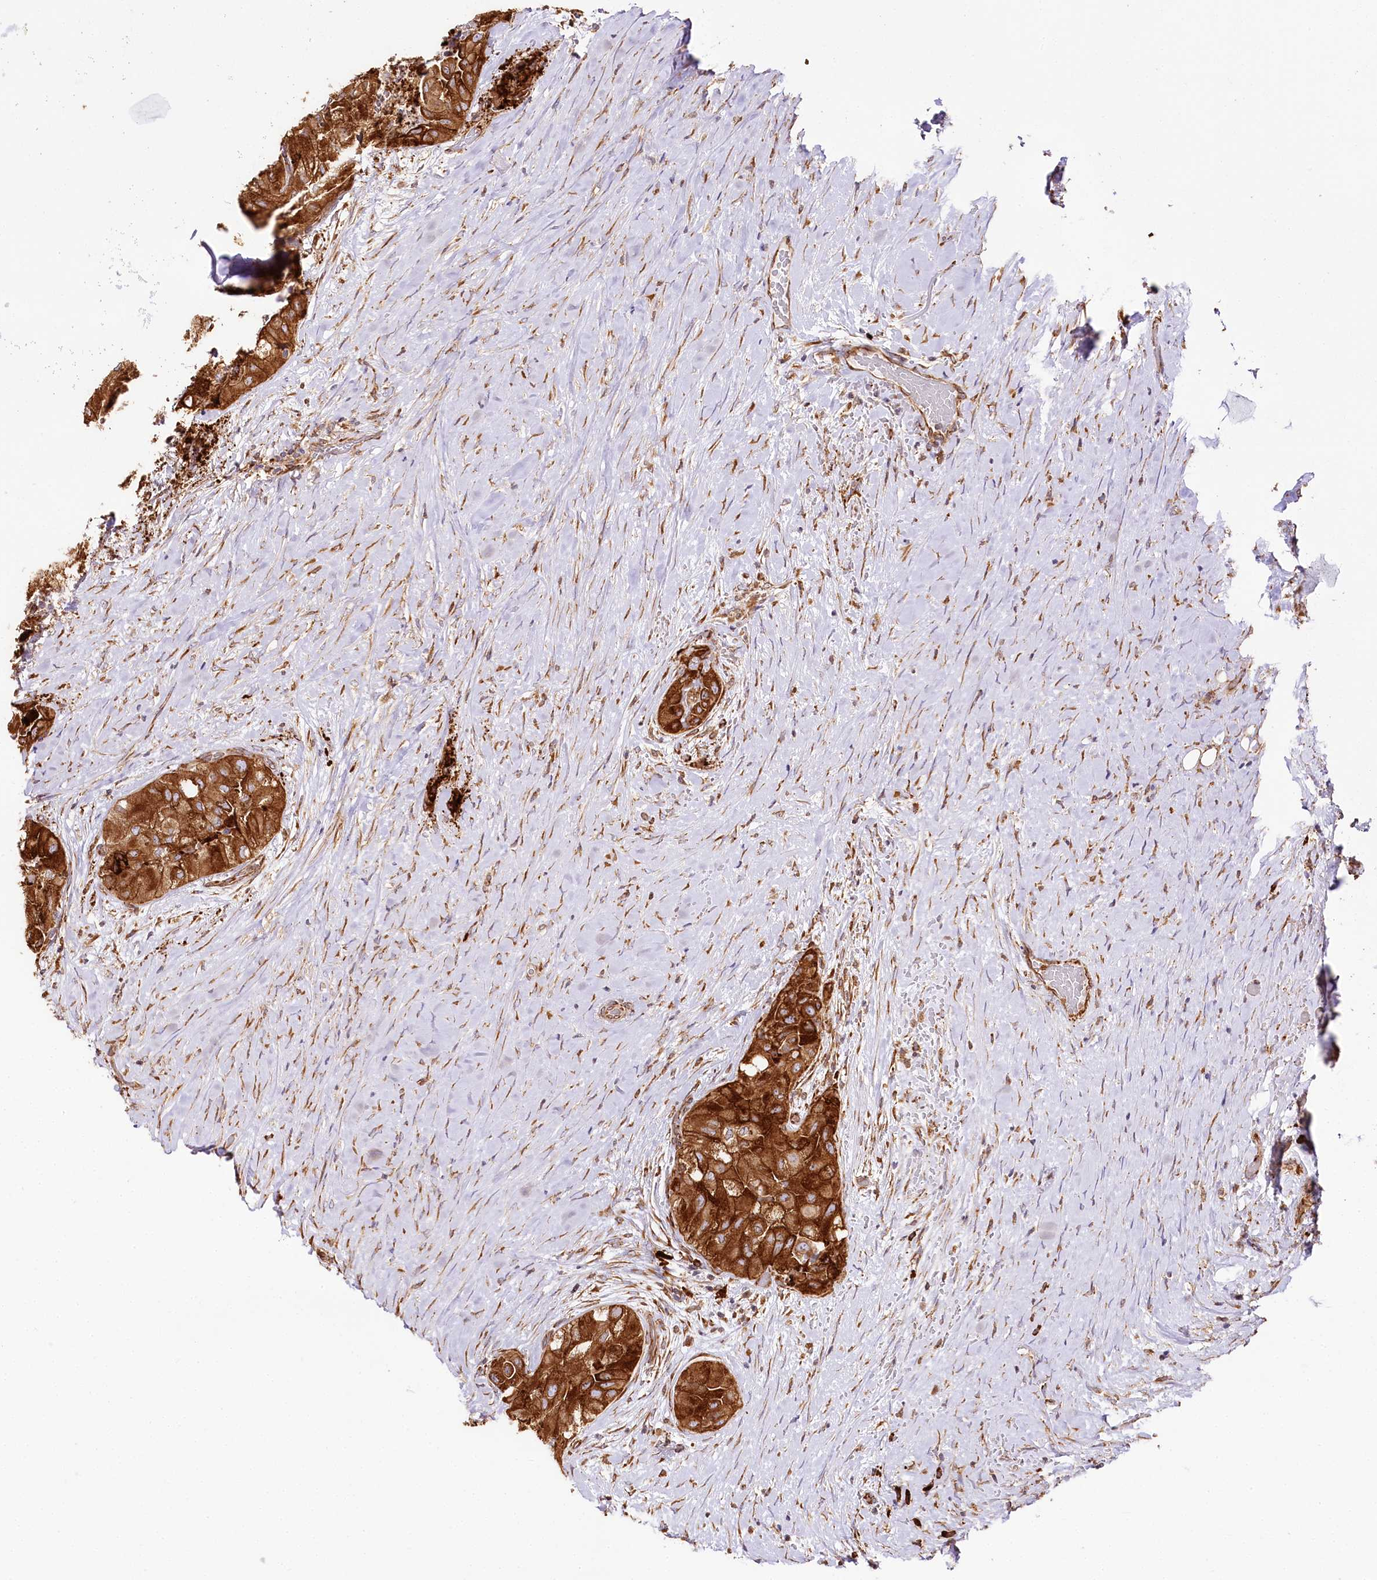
{"staining": {"intensity": "strong", "quantity": ">75%", "location": "cytoplasmic/membranous"}, "tissue": "thyroid cancer", "cell_type": "Tumor cells", "image_type": "cancer", "snomed": [{"axis": "morphology", "description": "Papillary adenocarcinoma, NOS"}, {"axis": "topography", "description": "Thyroid gland"}], "caption": "About >75% of tumor cells in thyroid cancer (papillary adenocarcinoma) reveal strong cytoplasmic/membranous protein expression as visualized by brown immunohistochemical staining.", "gene": "CNPY2", "patient": {"sex": "female", "age": 59}}